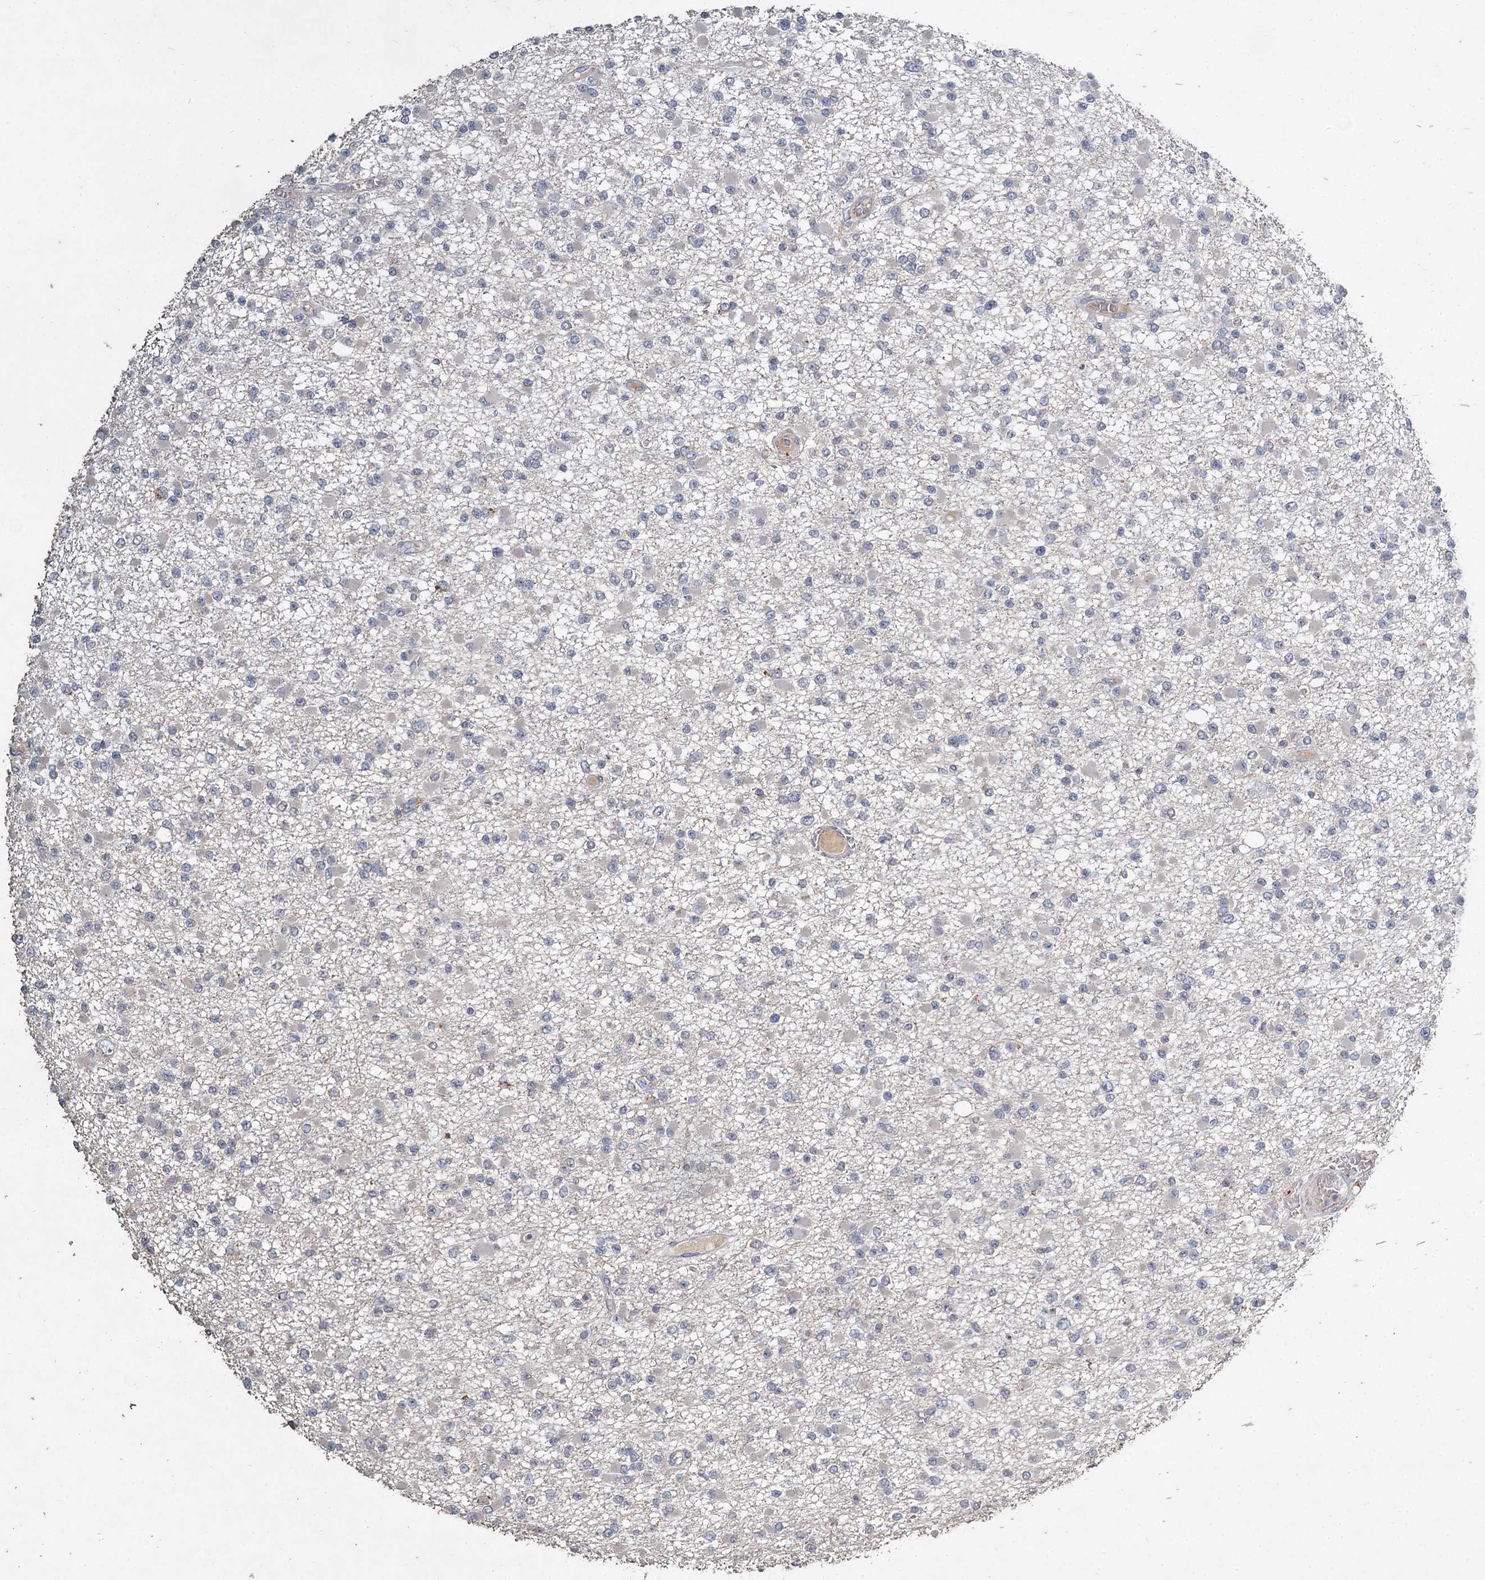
{"staining": {"intensity": "negative", "quantity": "none", "location": "none"}, "tissue": "glioma", "cell_type": "Tumor cells", "image_type": "cancer", "snomed": [{"axis": "morphology", "description": "Glioma, malignant, Low grade"}, {"axis": "topography", "description": "Brain"}], "caption": "Photomicrograph shows no significant protein expression in tumor cells of malignant low-grade glioma. (DAB (3,3'-diaminobenzidine) immunohistochemistry visualized using brightfield microscopy, high magnification).", "gene": "CCDC61", "patient": {"sex": "female", "age": 22}}